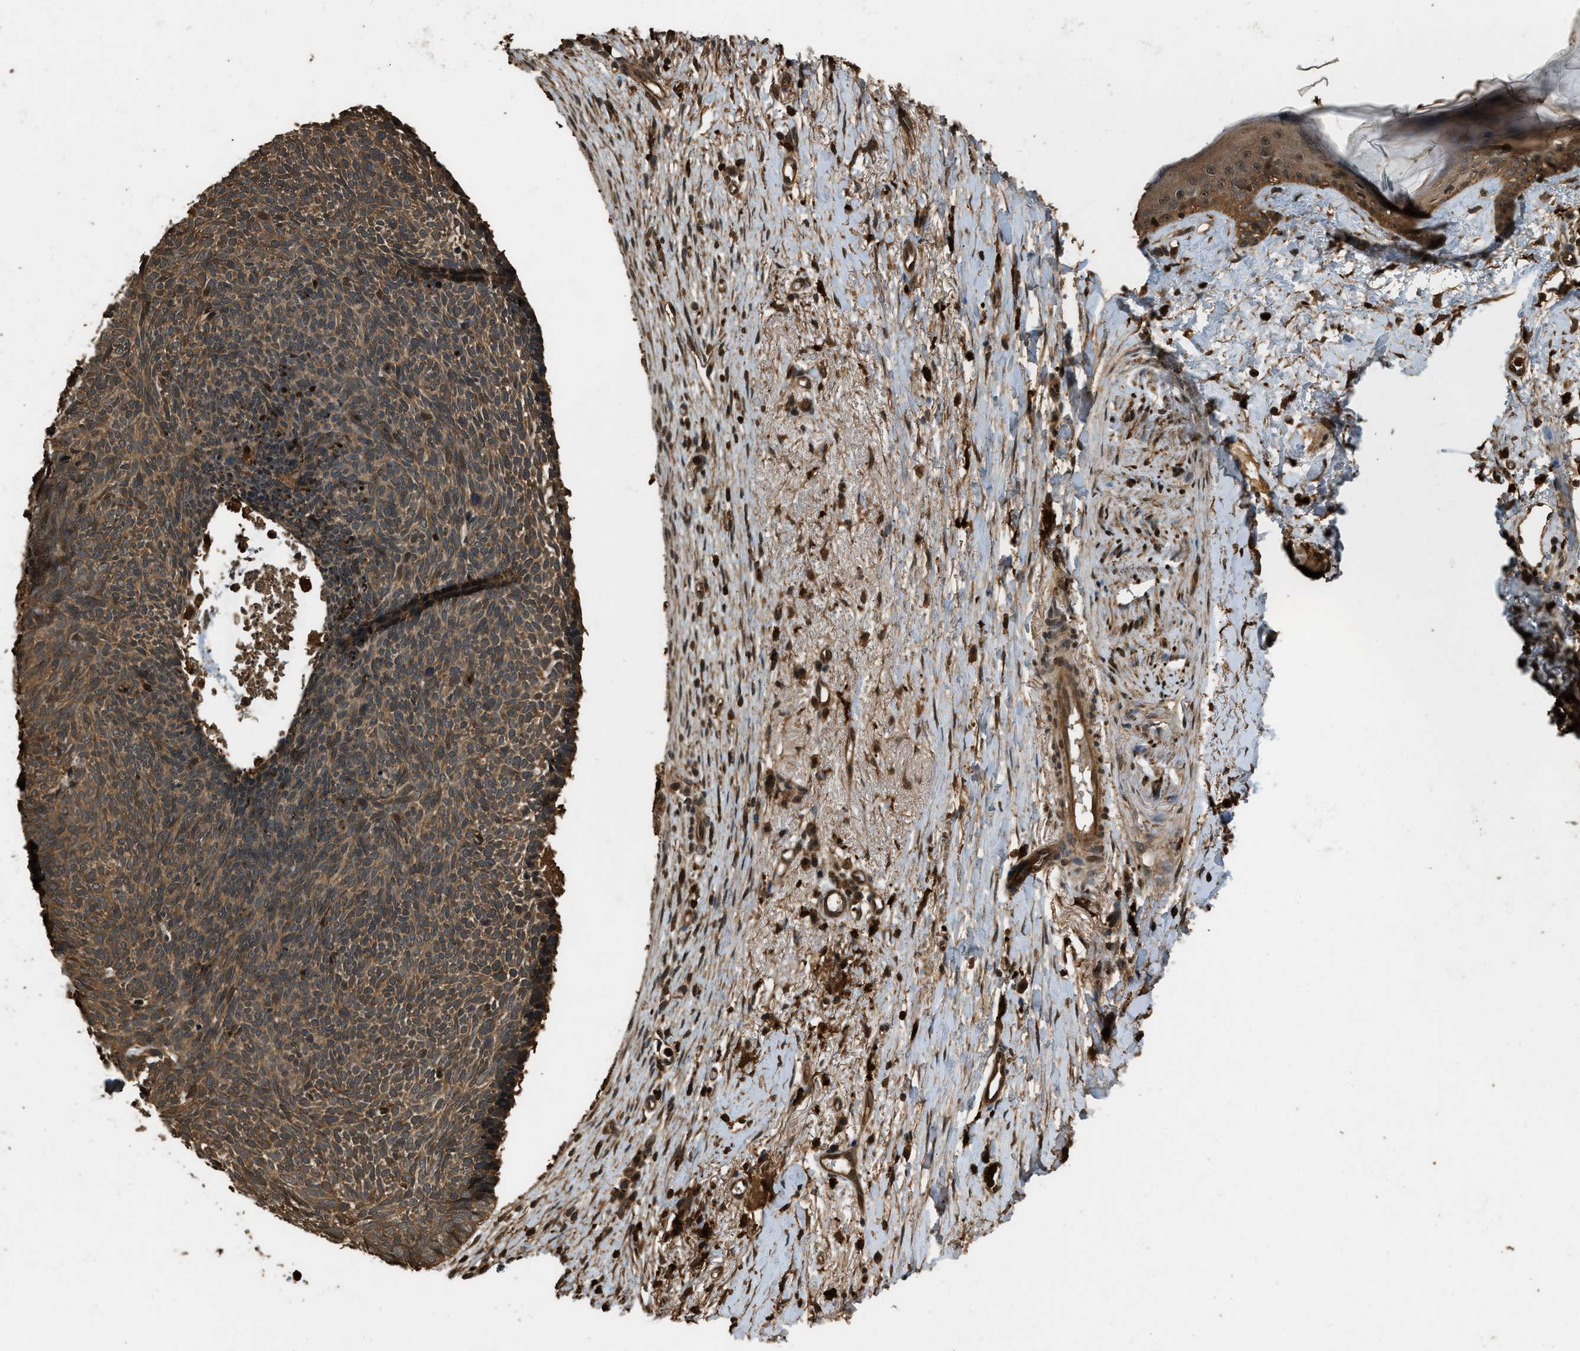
{"staining": {"intensity": "moderate", "quantity": ">75%", "location": "cytoplasmic/membranous"}, "tissue": "skin cancer", "cell_type": "Tumor cells", "image_type": "cancer", "snomed": [{"axis": "morphology", "description": "Basal cell carcinoma"}, {"axis": "topography", "description": "Skin"}], "caption": "The histopathology image reveals immunohistochemical staining of basal cell carcinoma (skin). There is moderate cytoplasmic/membranous expression is seen in about >75% of tumor cells.", "gene": "RAP2A", "patient": {"sex": "female", "age": 84}}